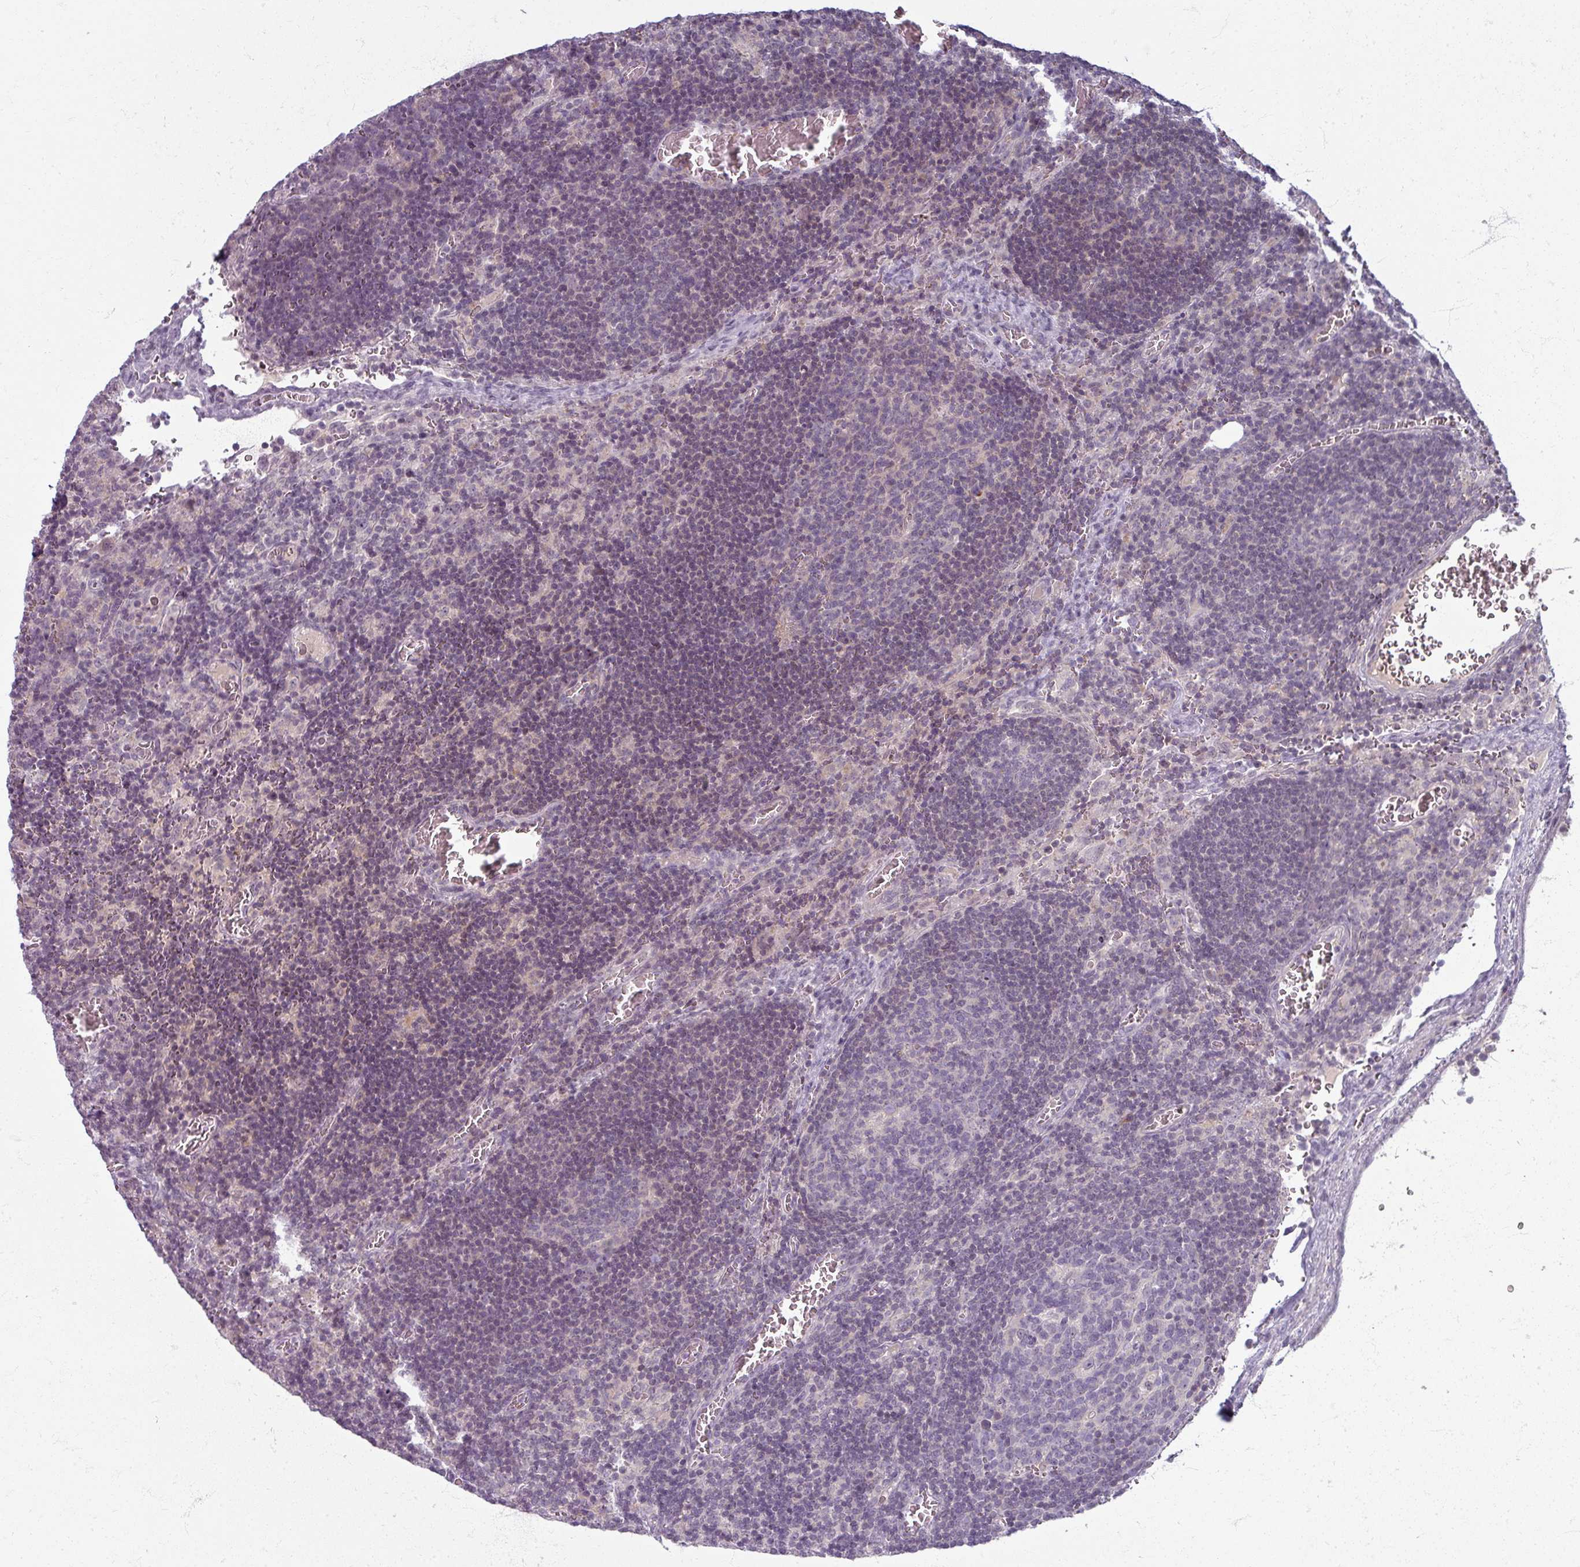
{"staining": {"intensity": "negative", "quantity": "none", "location": "none"}, "tissue": "lymph node", "cell_type": "Germinal center cells", "image_type": "normal", "snomed": [{"axis": "morphology", "description": "Normal tissue, NOS"}, {"axis": "topography", "description": "Lymph node"}], "caption": "DAB immunohistochemical staining of normal lymph node reveals no significant positivity in germinal center cells.", "gene": "TTLL7", "patient": {"sex": "male", "age": 50}}